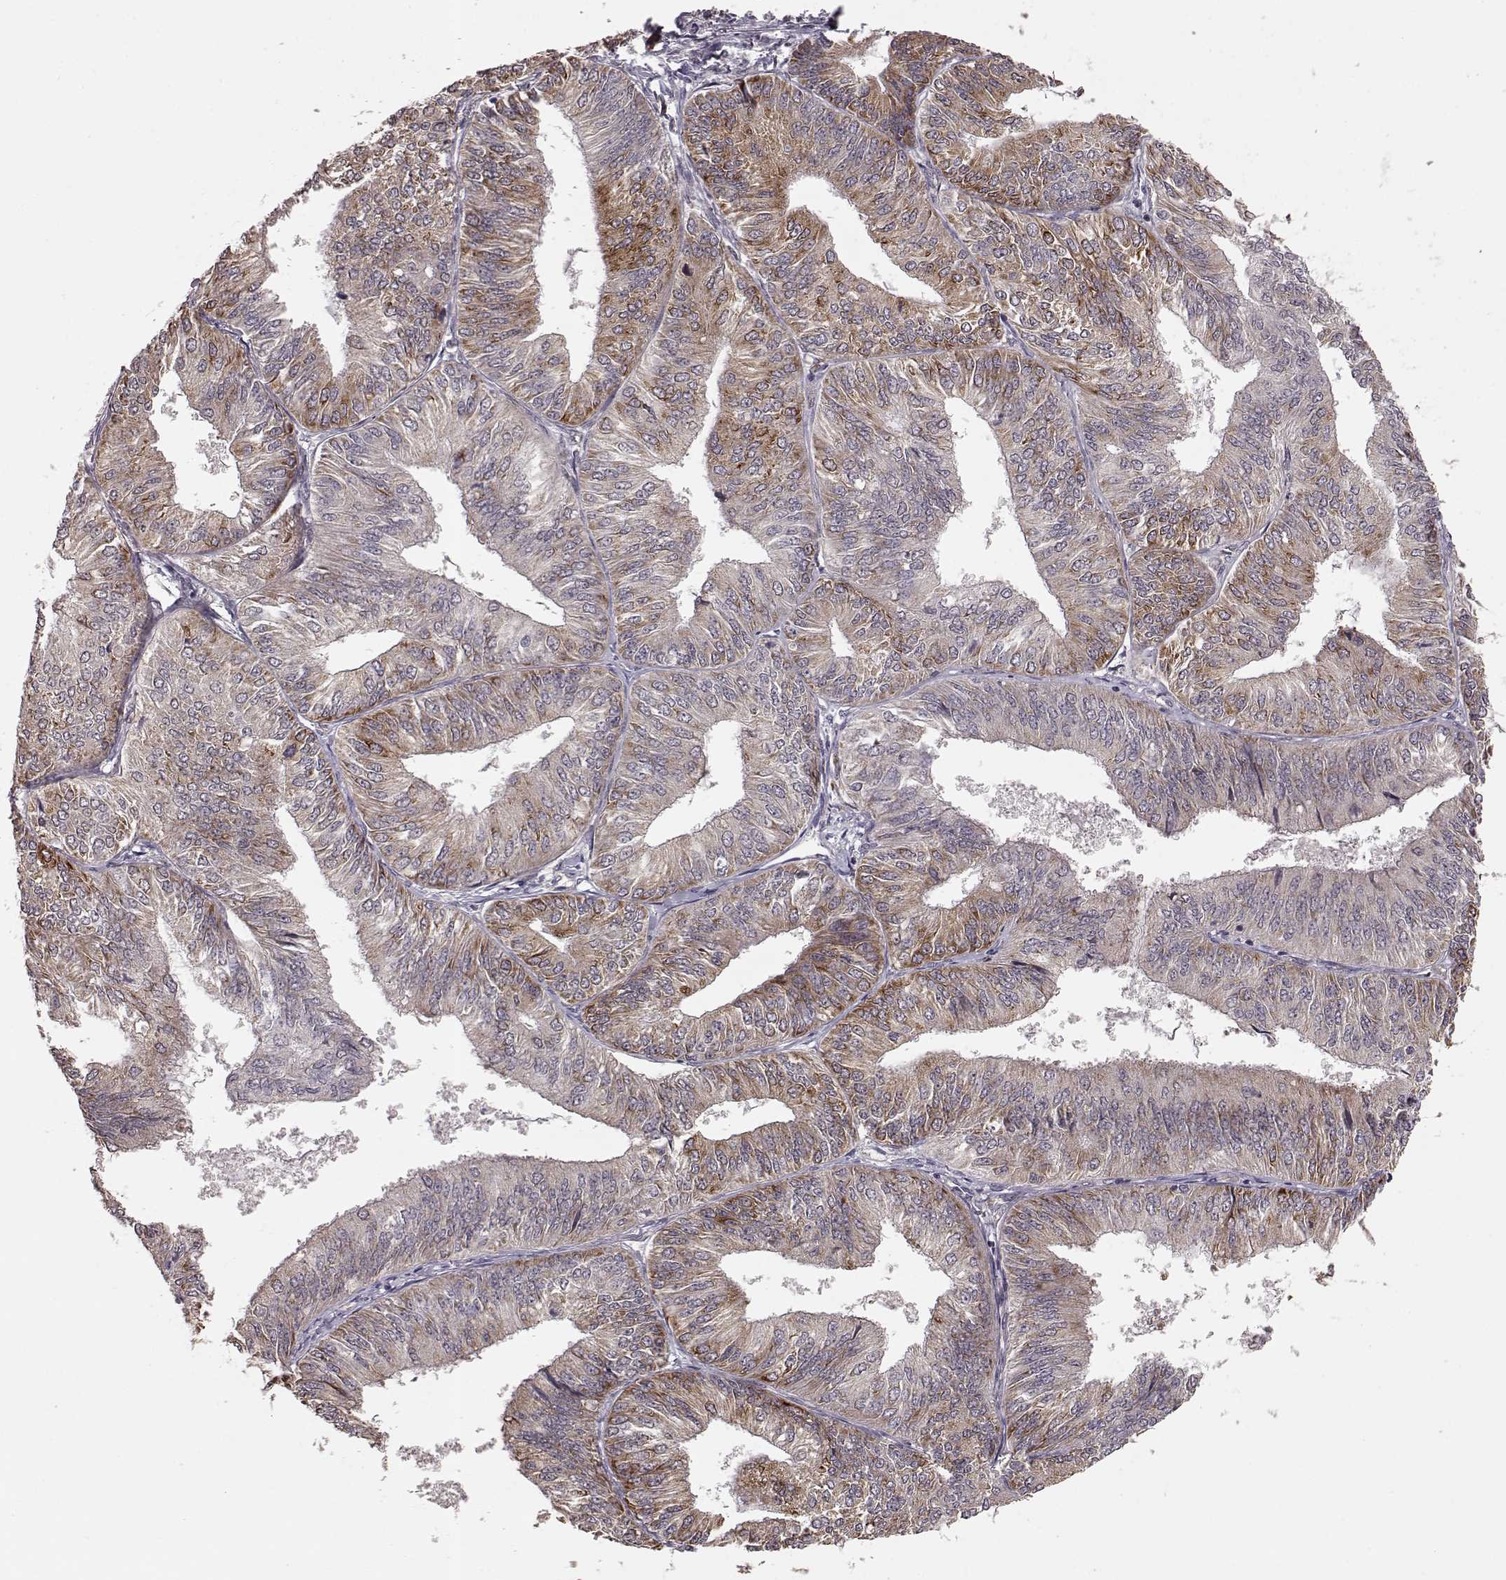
{"staining": {"intensity": "moderate", "quantity": "<25%", "location": "cytoplasmic/membranous"}, "tissue": "endometrial cancer", "cell_type": "Tumor cells", "image_type": "cancer", "snomed": [{"axis": "morphology", "description": "Adenocarcinoma, NOS"}, {"axis": "topography", "description": "Endometrium"}], "caption": "There is low levels of moderate cytoplasmic/membranous expression in tumor cells of endometrial cancer (adenocarcinoma), as demonstrated by immunohistochemical staining (brown color).", "gene": "ELOVL5", "patient": {"sex": "female", "age": 58}}